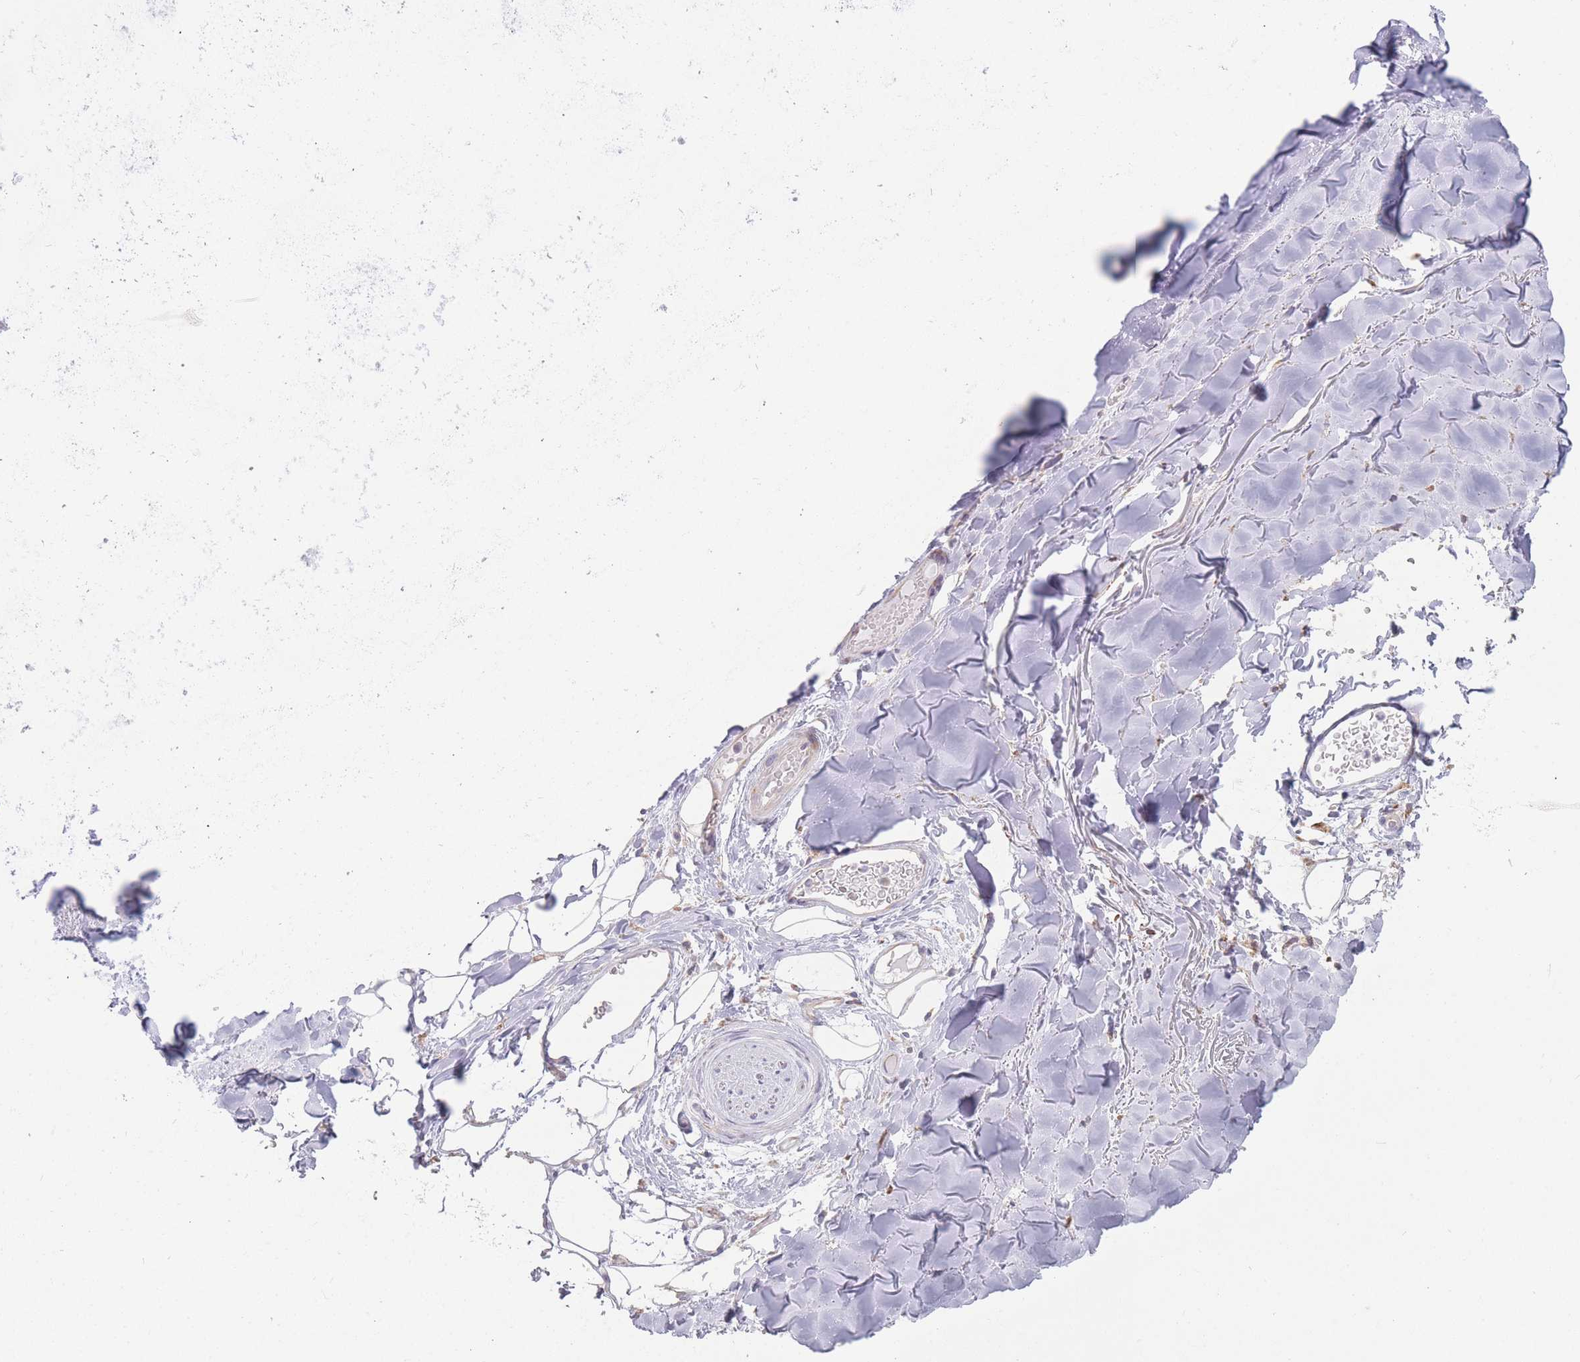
{"staining": {"intensity": "negative", "quantity": "none", "location": "none"}, "tissue": "adipose tissue", "cell_type": "Adipocytes", "image_type": "normal", "snomed": [{"axis": "morphology", "description": "Normal tissue, NOS"}, {"axis": "topography", "description": "Cartilage tissue"}], "caption": "This is a photomicrograph of immunohistochemistry staining of unremarkable adipose tissue, which shows no staining in adipocytes.", "gene": "TRAPPC5", "patient": {"sex": "male", "age": 80}}